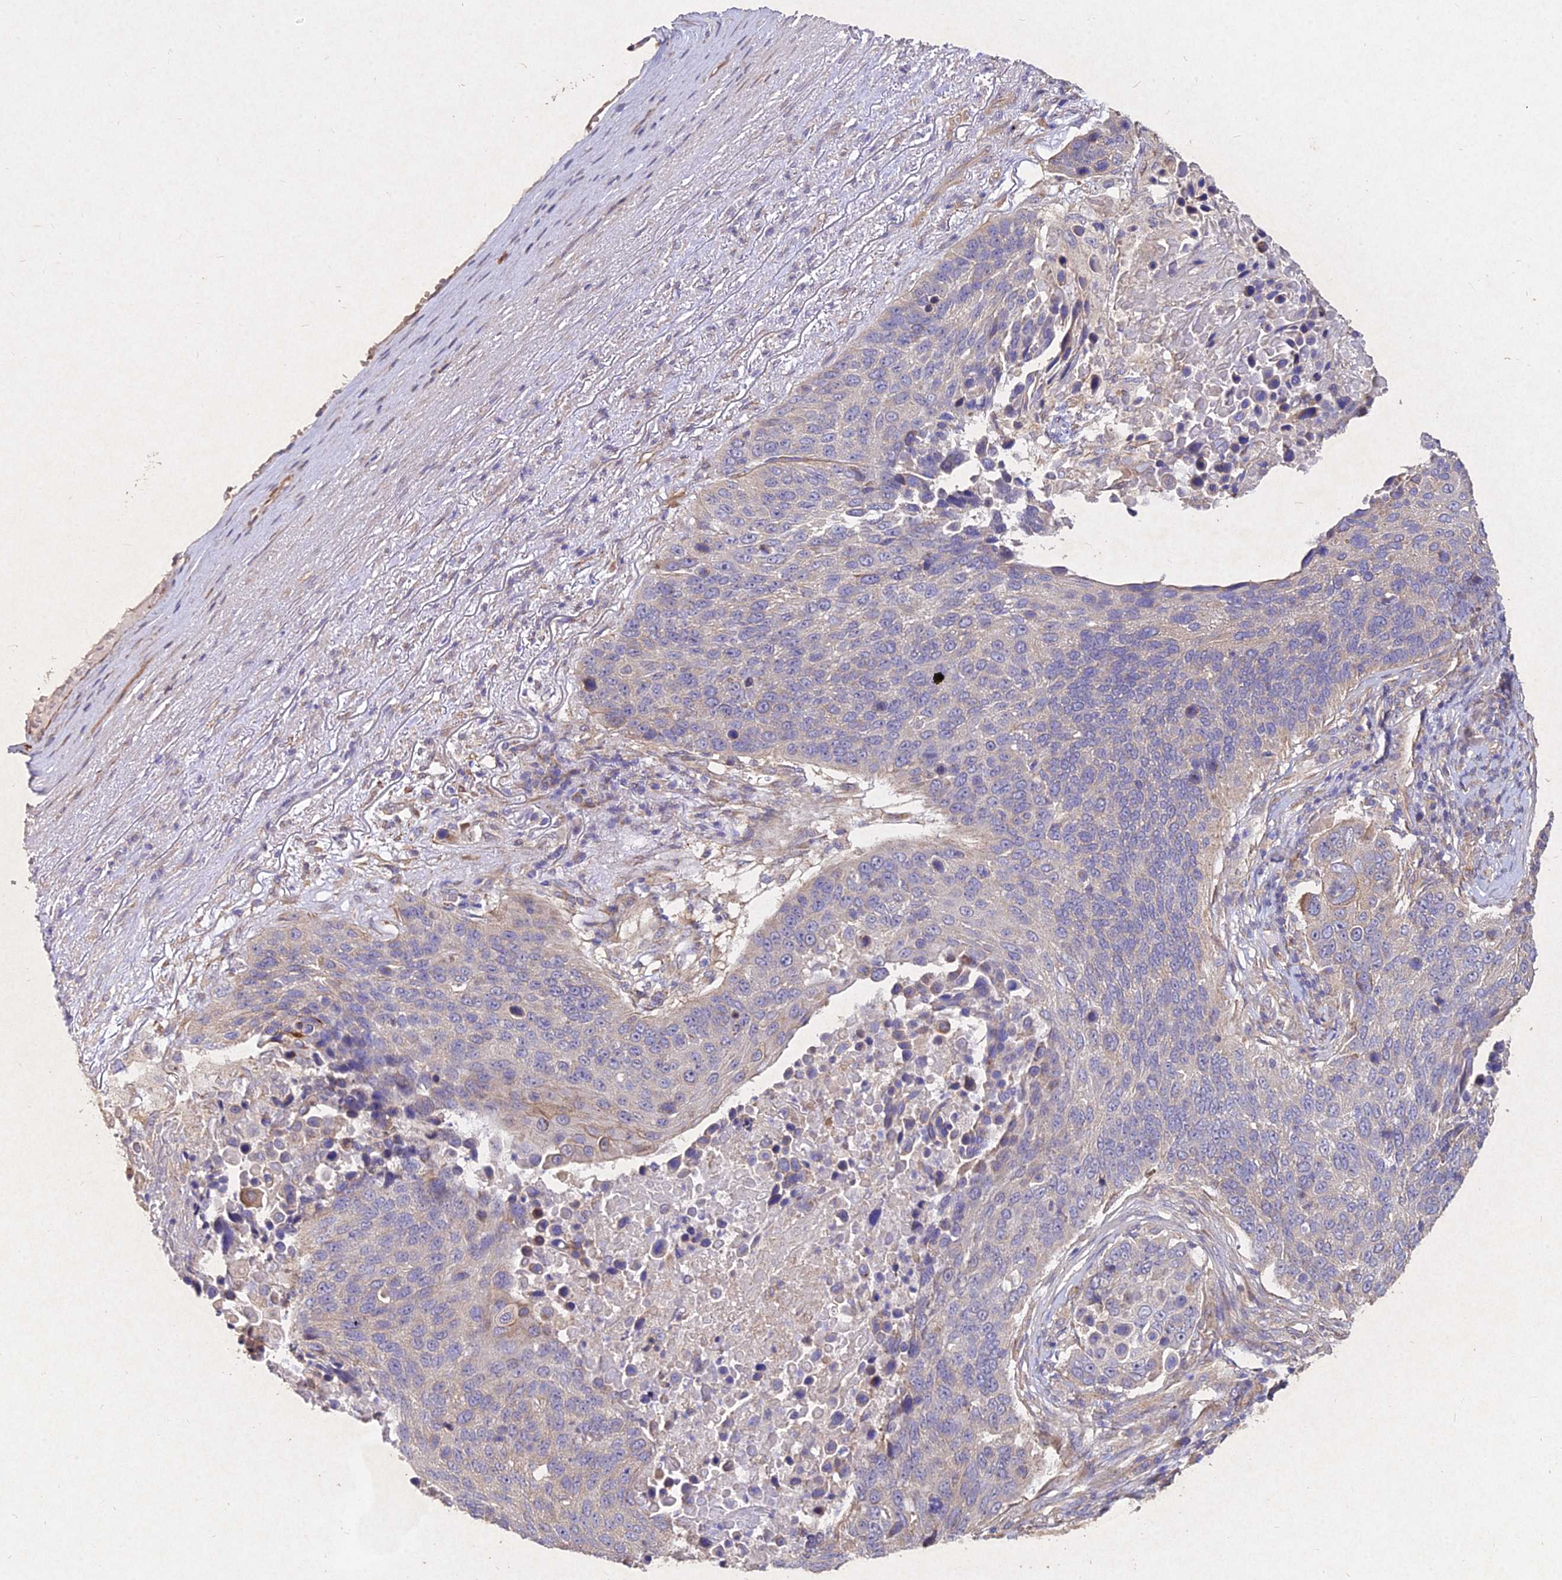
{"staining": {"intensity": "weak", "quantity": "<25%", "location": "cytoplasmic/membranous"}, "tissue": "lung cancer", "cell_type": "Tumor cells", "image_type": "cancer", "snomed": [{"axis": "morphology", "description": "Normal tissue, NOS"}, {"axis": "morphology", "description": "Squamous cell carcinoma, NOS"}, {"axis": "topography", "description": "Lymph node"}, {"axis": "topography", "description": "Lung"}], "caption": "Micrograph shows no protein expression in tumor cells of lung cancer (squamous cell carcinoma) tissue. (DAB (3,3'-diaminobenzidine) immunohistochemistry, high magnification).", "gene": "SKA1", "patient": {"sex": "male", "age": 66}}